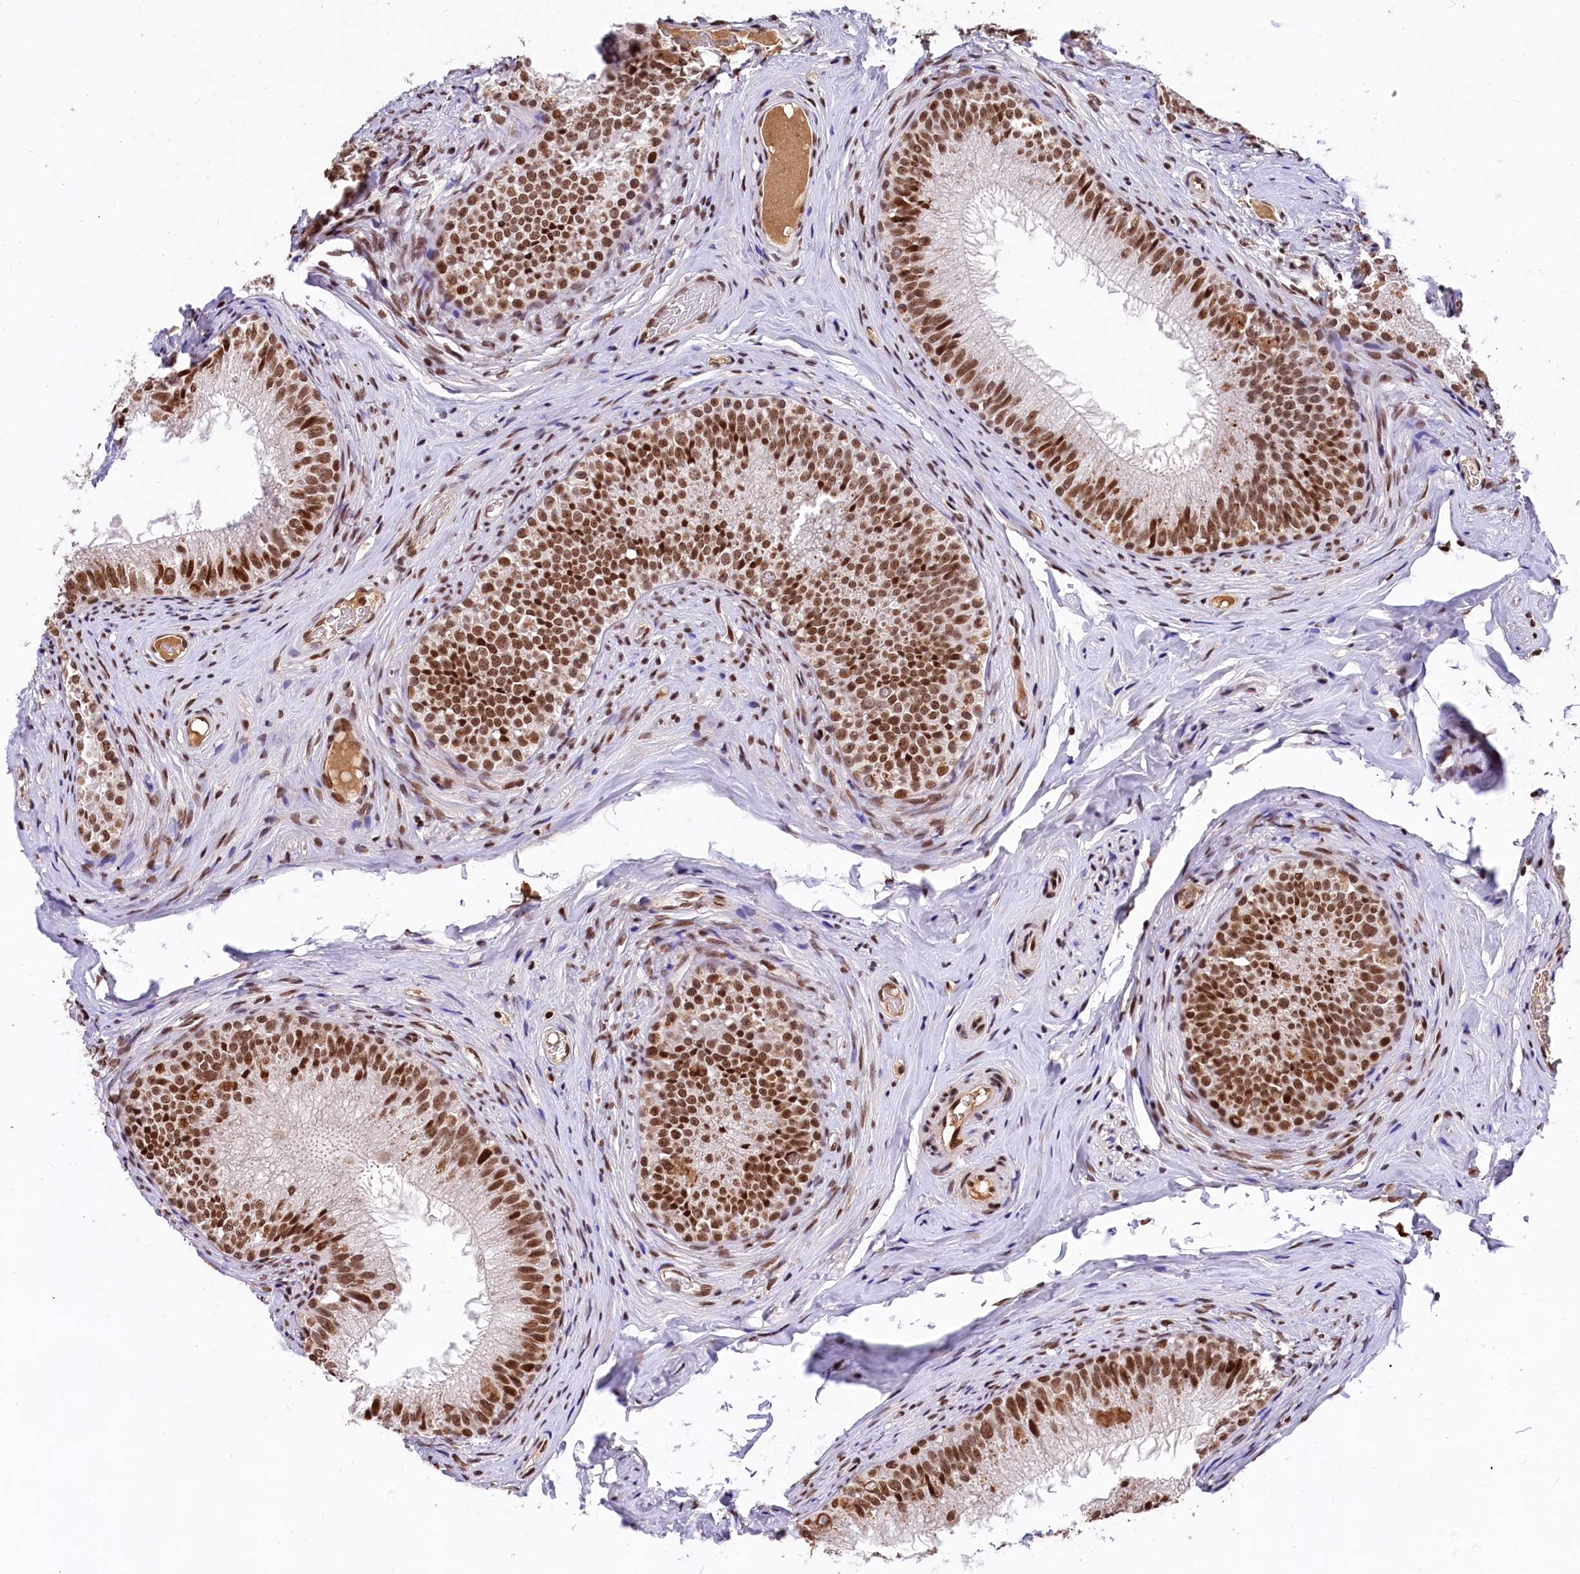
{"staining": {"intensity": "moderate", "quantity": ">75%", "location": "nuclear"}, "tissue": "epididymis", "cell_type": "Glandular cells", "image_type": "normal", "snomed": [{"axis": "morphology", "description": "Normal tissue, NOS"}, {"axis": "topography", "description": "Epididymis"}], "caption": "This micrograph displays IHC staining of benign human epididymis, with medium moderate nuclear expression in approximately >75% of glandular cells.", "gene": "FAM217B", "patient": {"sex": "male", "age": 34}}